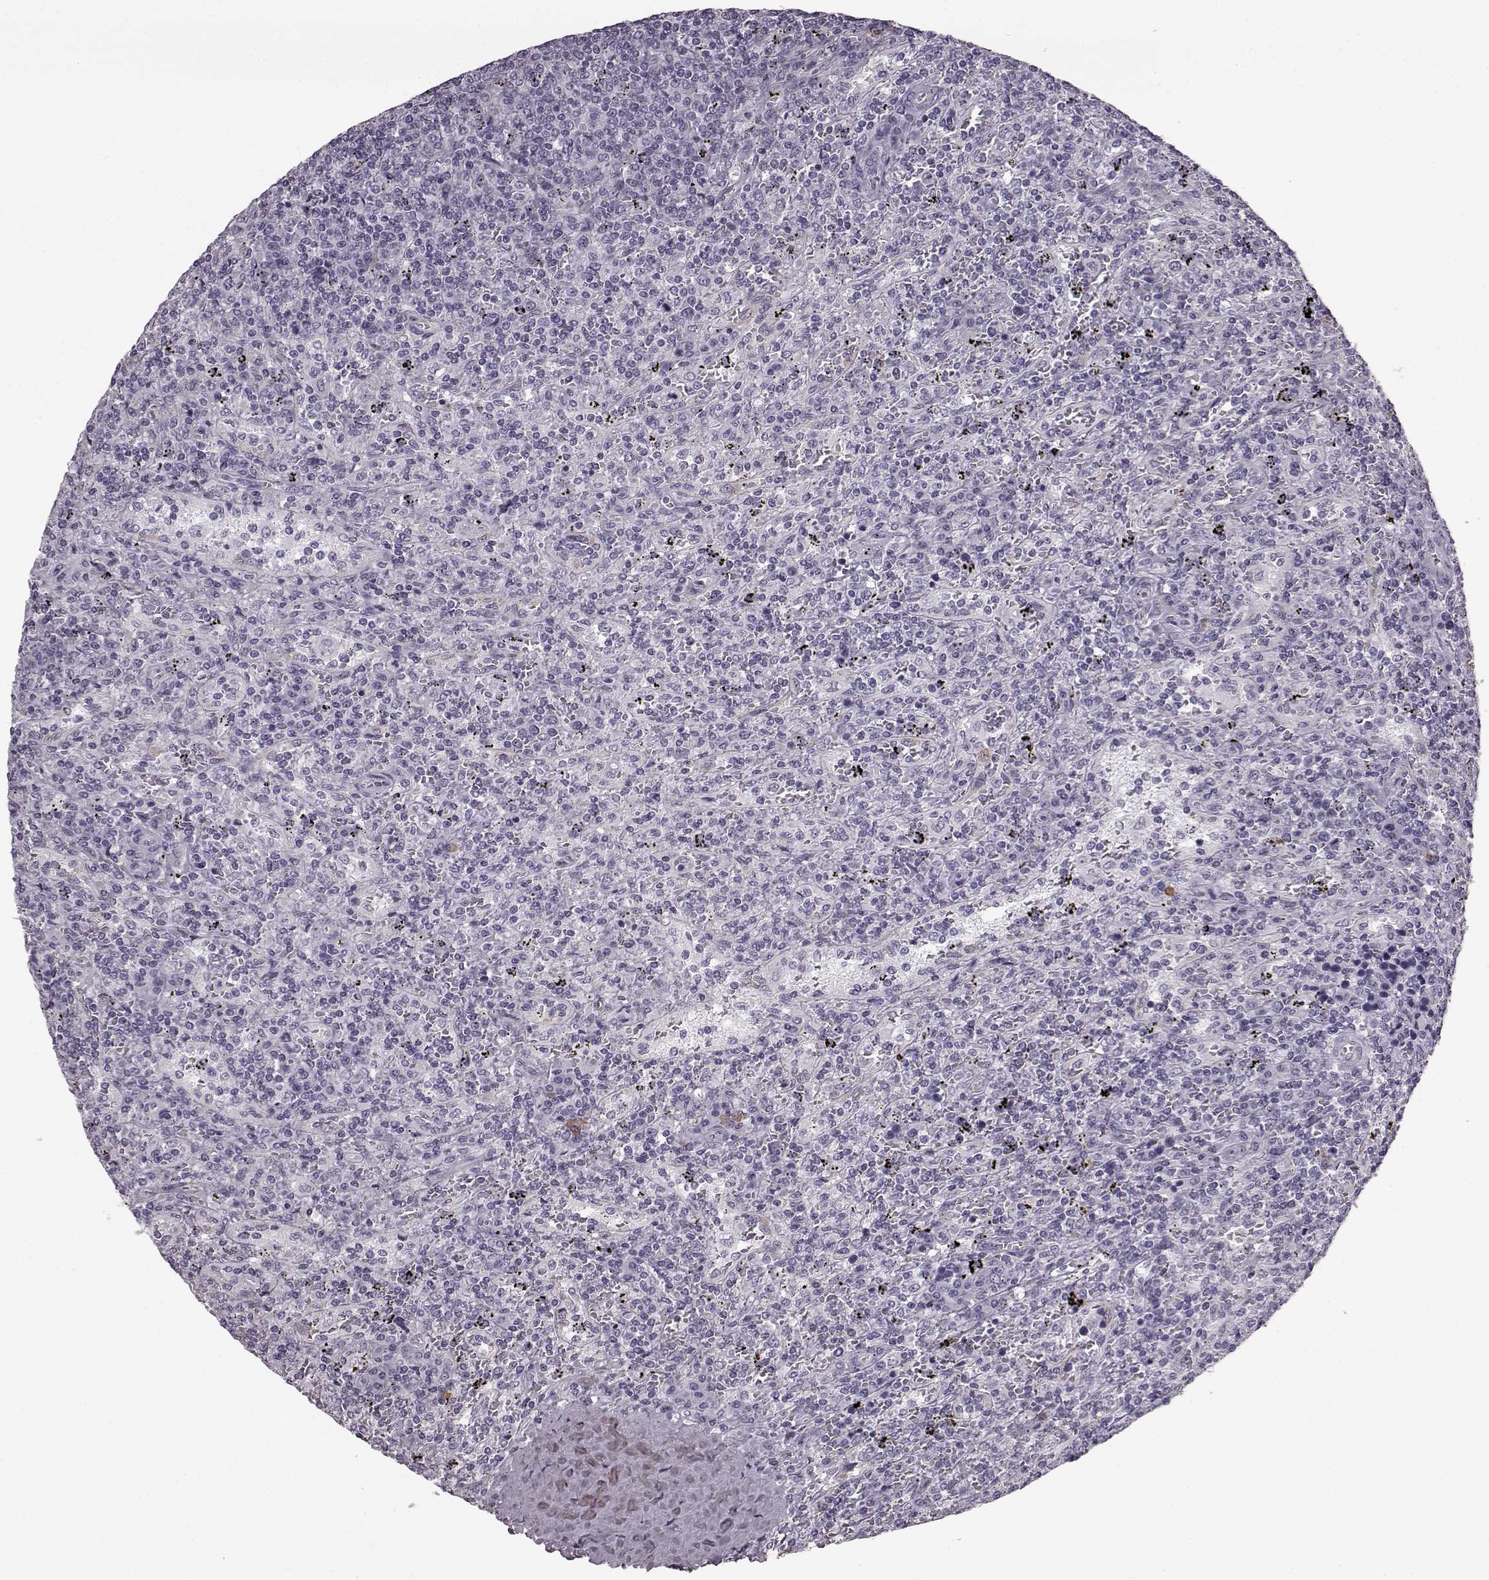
{"staining": {"intensity": "negative", "quantity": "none", "location": "none"}, "tissue": "lymphoma", "cell_type": "Tumor cells", "image_type": "cancer", "snomed": [{"axis": "morphology", "description": "Malignant lymphoma, non-Hodgkin's type, Low grade"}, {"axis": "topography", "description": "Spleen"}], "caption": "DAB (3,3'-diaminobenzidine) immunohistochemical staining of human low-grade malignant lymphoma, non-Hodgkin's type demonstrates no significant staining in tumor cells.", "gene": "PRPH2", "patient": {"sex": "male", "age": 62}}